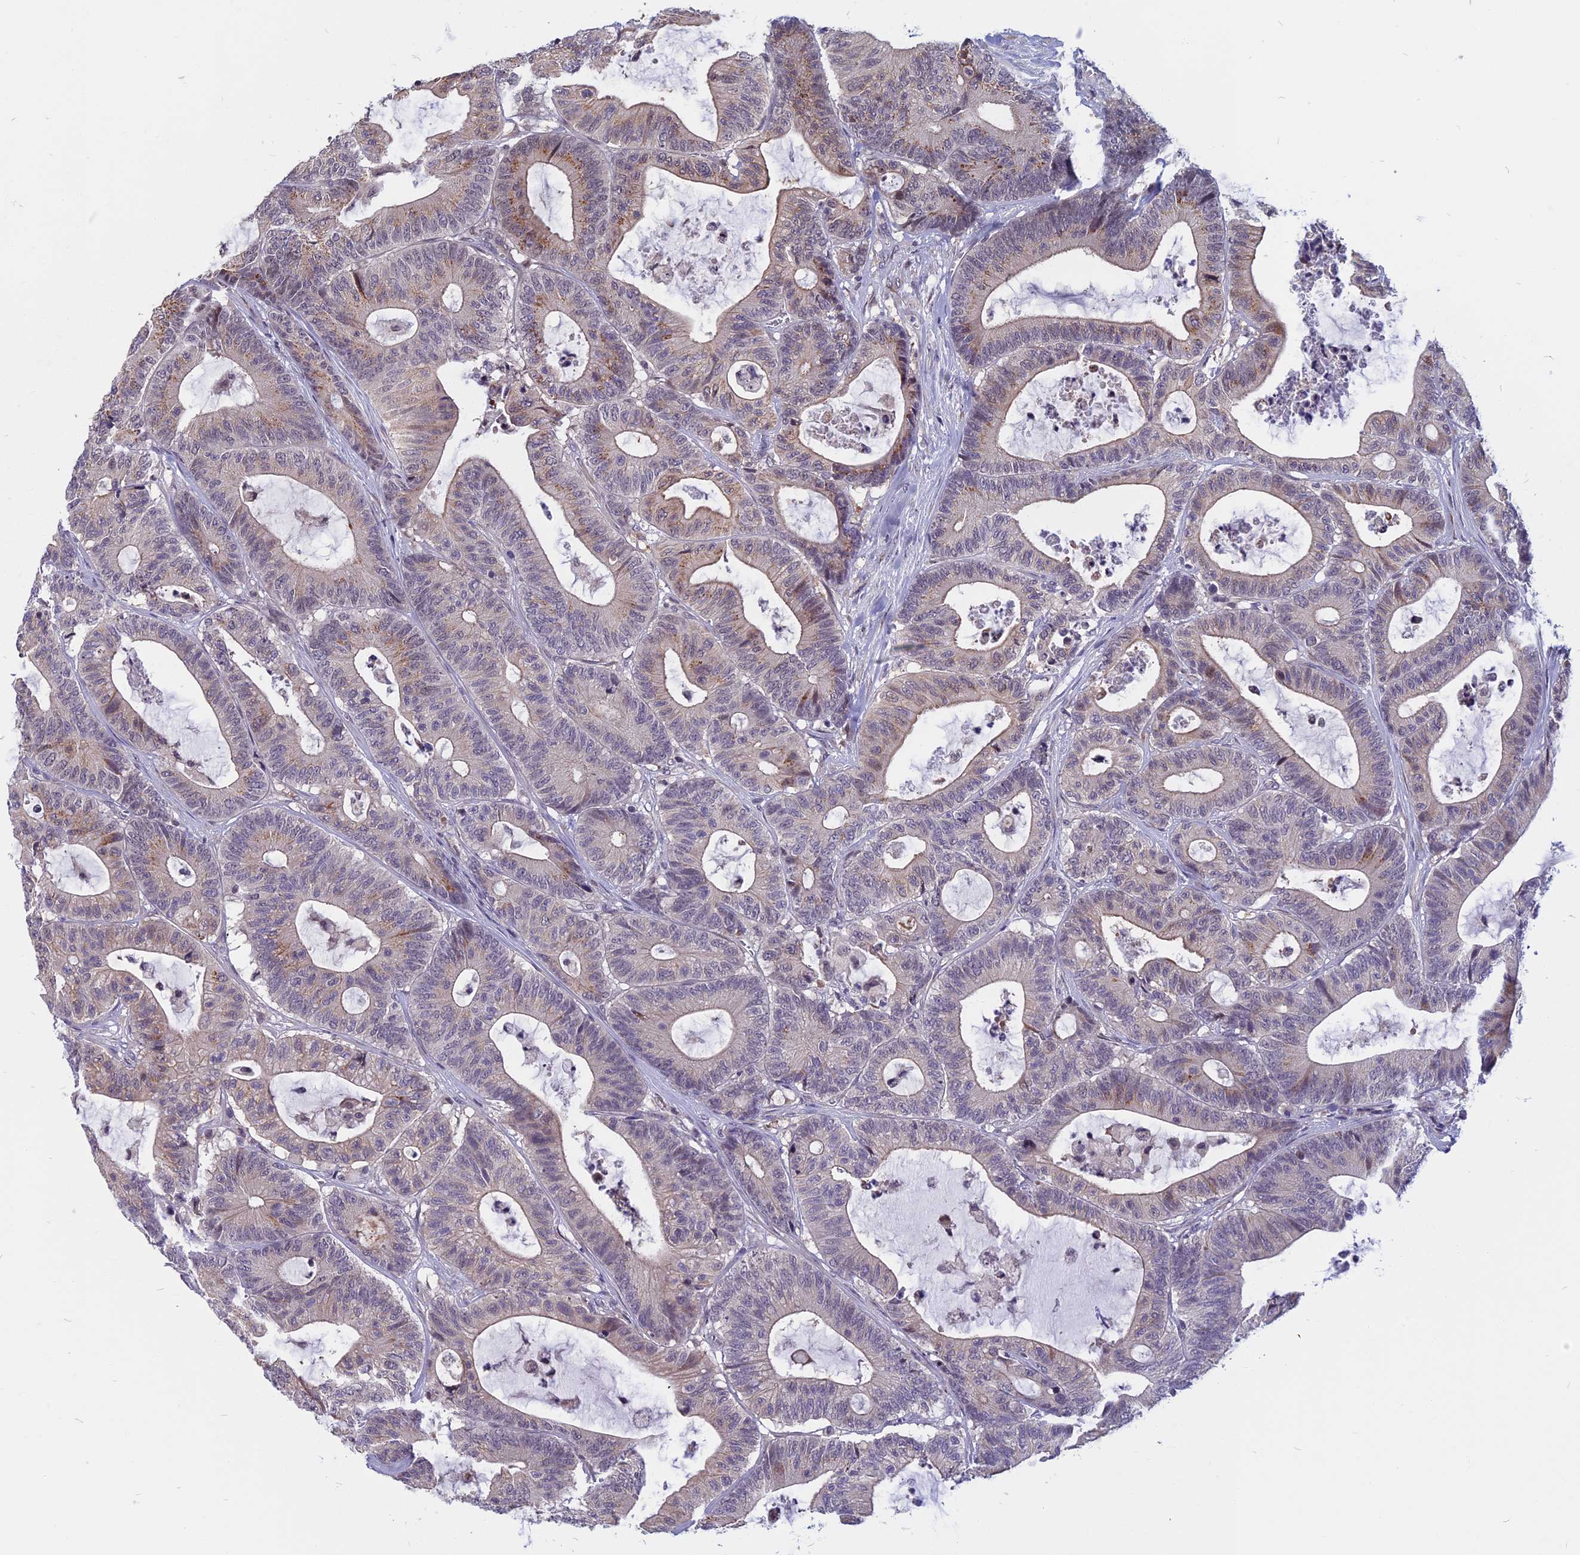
{"staining": {"intensity": "weak", "quantity": "25%-75%", "location": "cytoplasmic/membranous"}, "tissue": "colorectal cancer", "cell_type": "Tumor cells", "image_type": "cancer", "snomed": [{"axis": "morphology", "description": "Adenocarcinoma, NOS"}, {"axis": "topography", "description": "Colon"}], "caption": "The micrograph shows a brown stain indicating the presence of a protein in the cytoplasmic/membranous of tumor cells in colorectal adenocarcinoma. Immunohistochemistry stains the protein in brown and the nuclei are stained blue.", "gene": "CCDC113", "patient": {"sex": "female", "age": 84}}